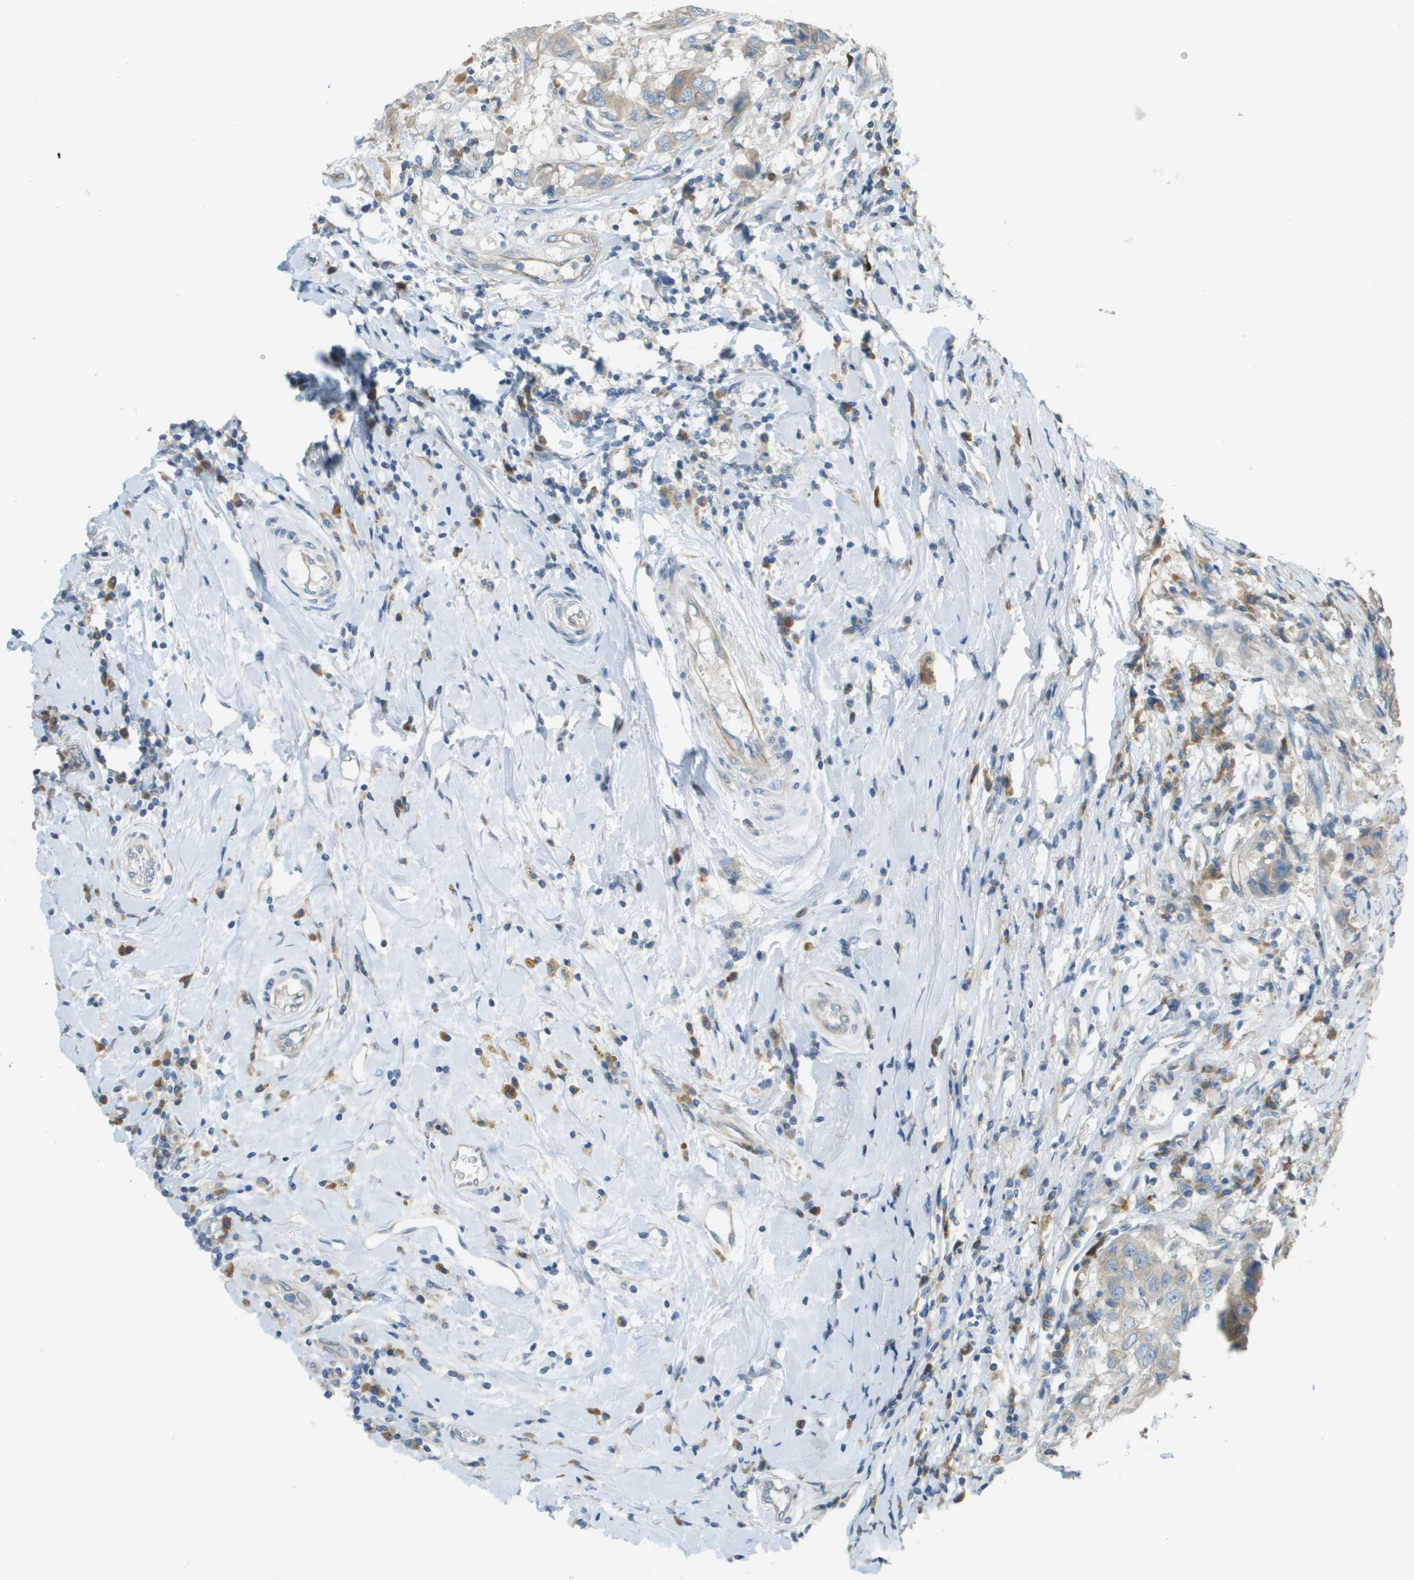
{"staining": {"intensity": "weak", "quantity": "<25%", "location": "cytoplasmic/membranous"}, "tissue": "breast cancer", "cell_type": "Tumor cells", "image_type": "cancer", "snomed": [{"axis": "morphology", "description": "Duct carcinoma"}, {"axis": "topography", "description": "Breast"}], "caption": "High power microscopy image of an immunohistochemistry micrograph of invasive ductal carcinoma (breast), revealing no significant staining in tumor cells.", "gene": "DNAJB11", "patient": {"sex": "female", "age": 27}}